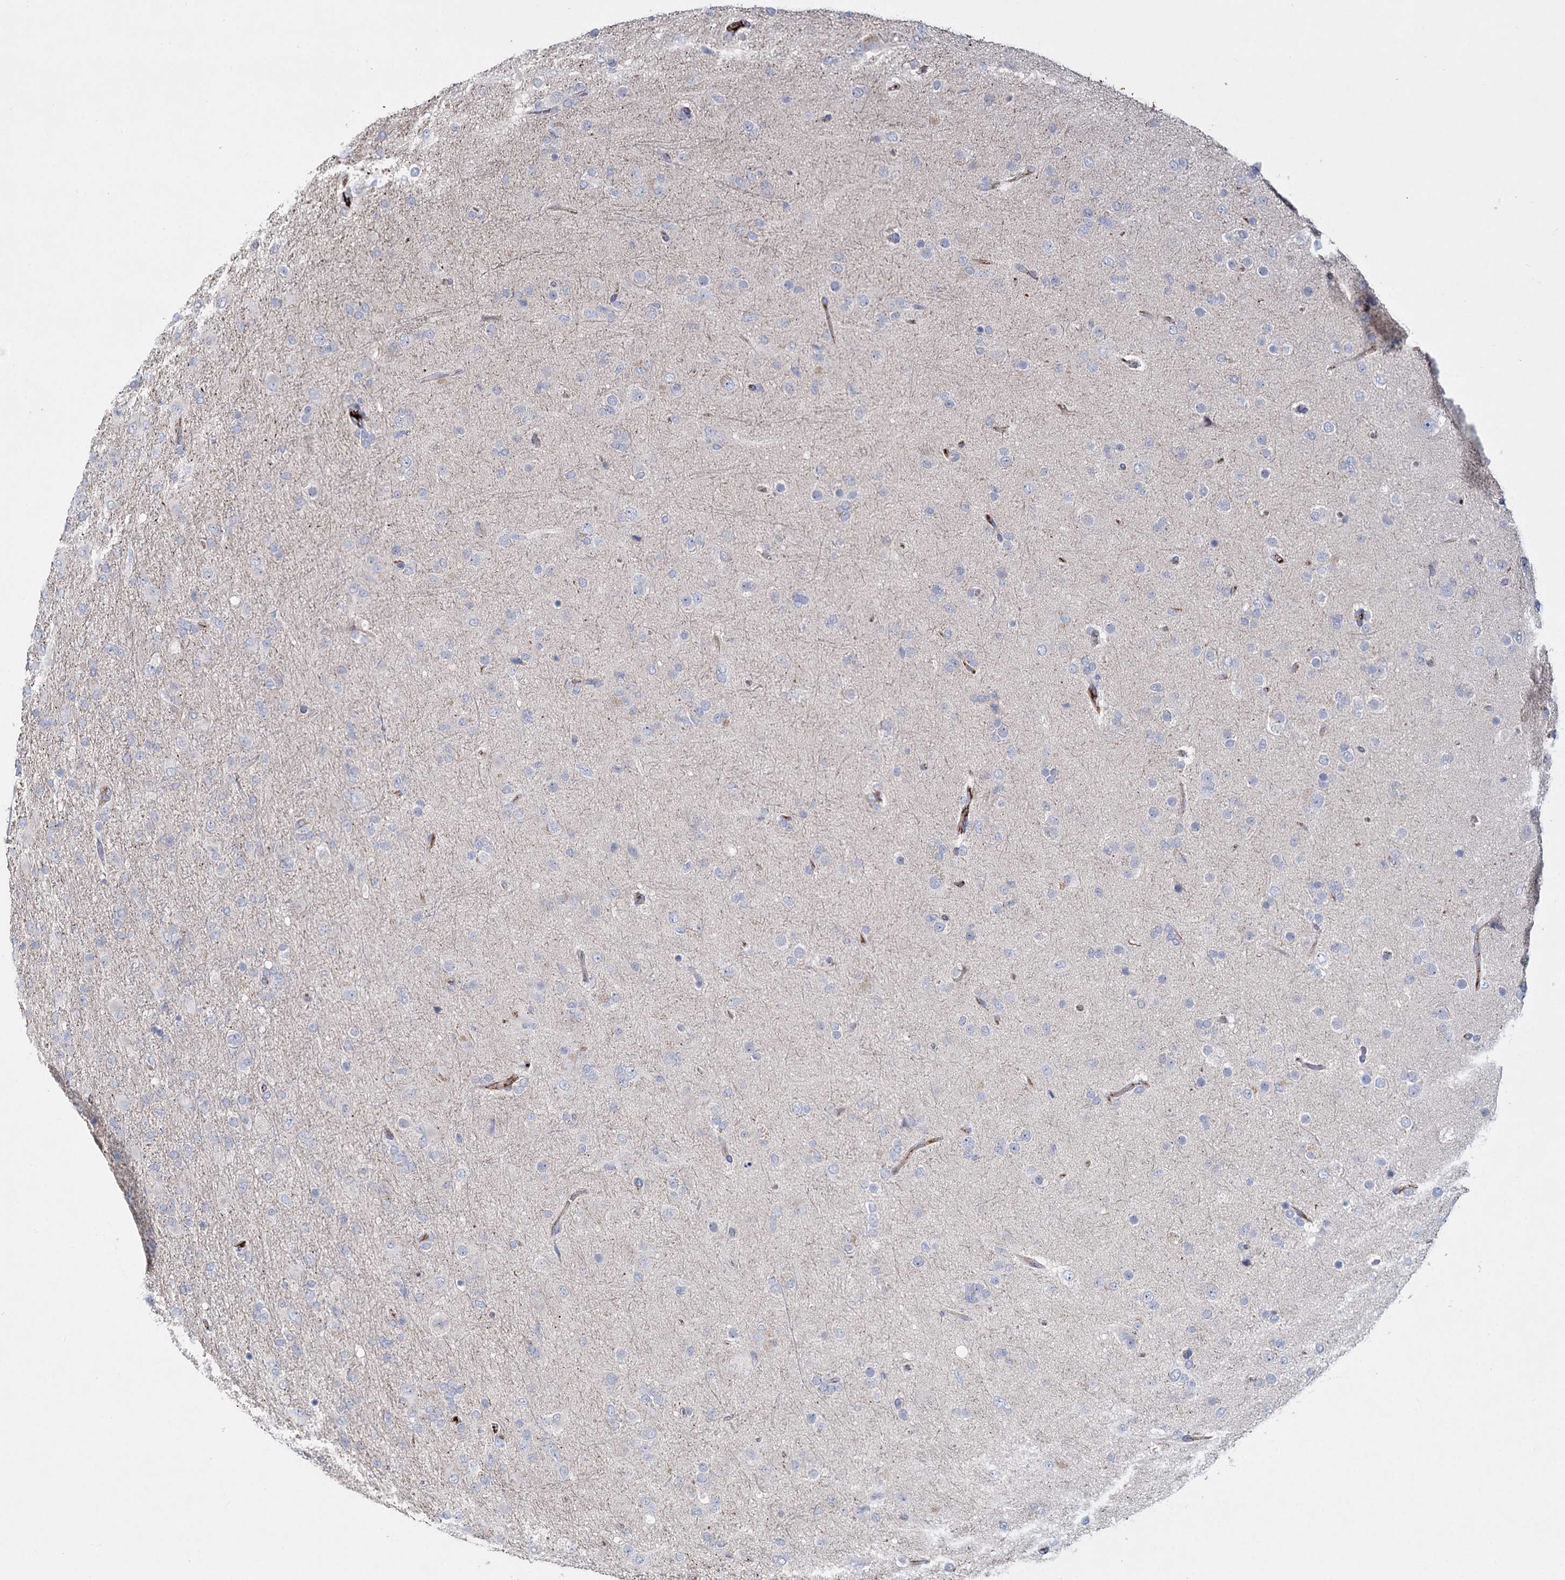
{"staining": {"intensity": "negative", "quantity": "none", "location": "none"}, "tissue": "glioma", "cell_type": "Tumor cells", "image_type": "cancer", "snomed": [{"axis": "morphology", "description": "Glioma, malignant, Low grade"}, {"axis": "topography", "description": "Brain"}], "caption": "An IHC micrograph of malignant glioma (low-grade) is shown. There is no staining in tumor cells of malignant glioma (low-grade).", "gene": "ALKBH8", "patient": {"sex": "male", "age": 65}}